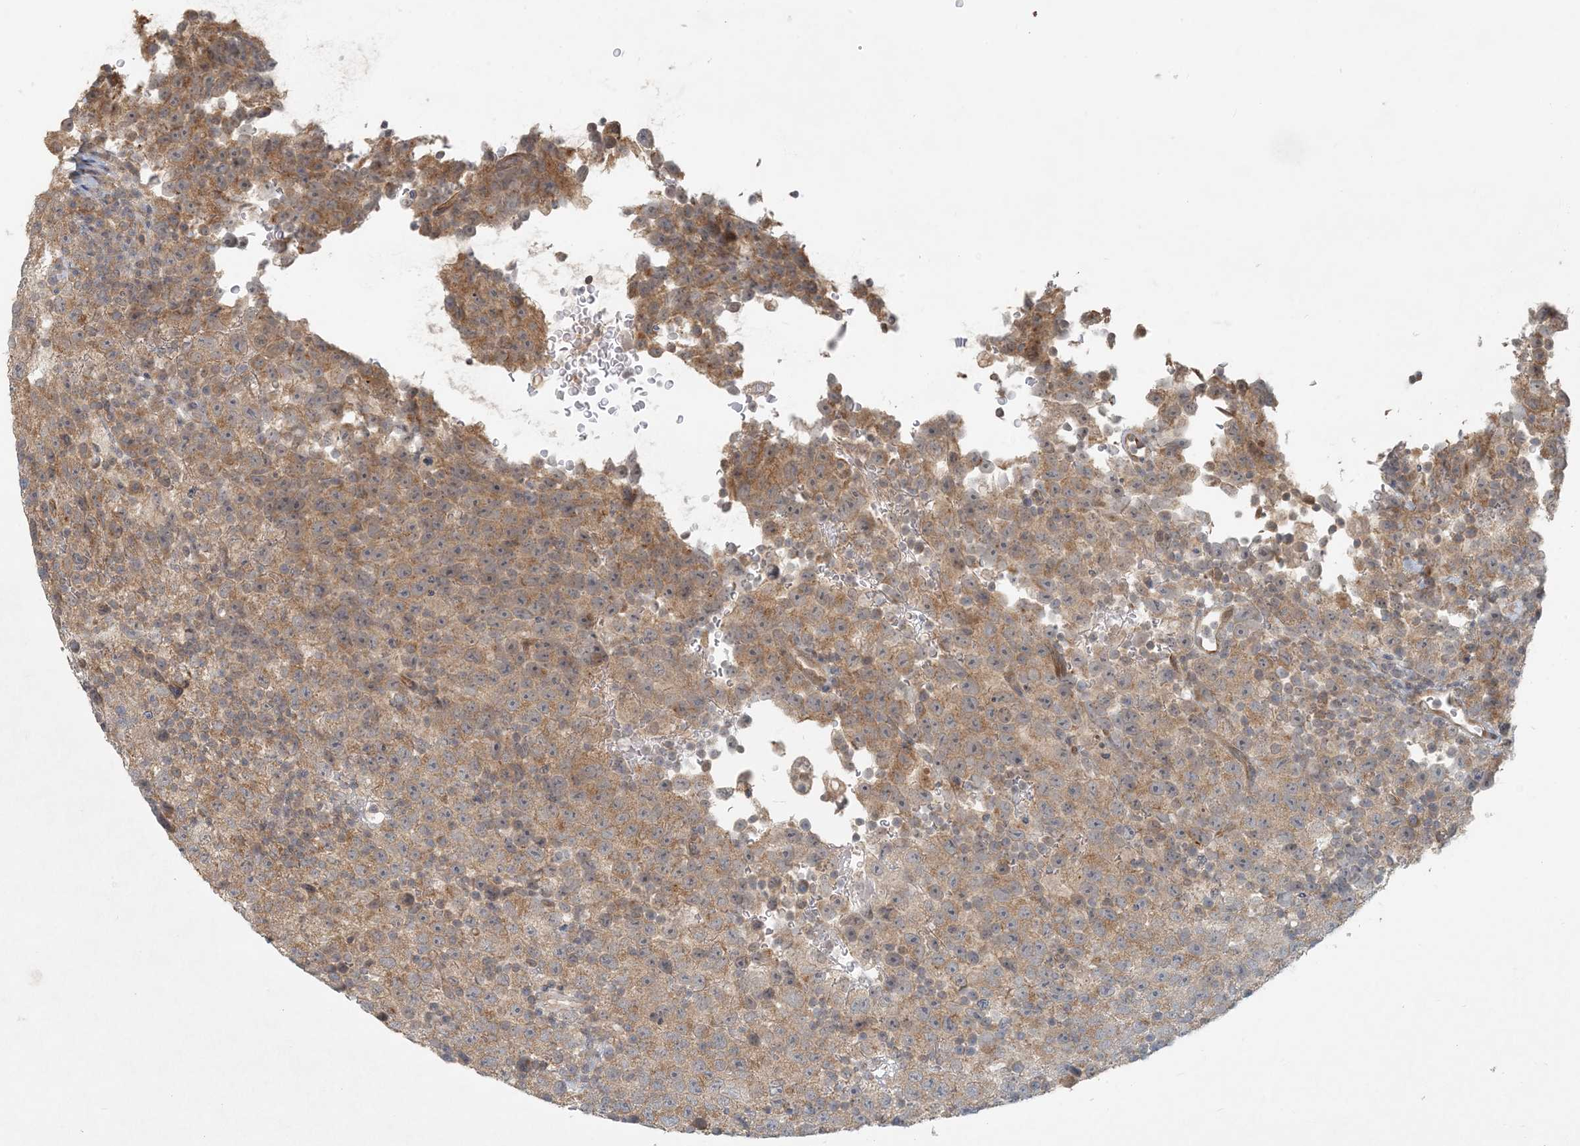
{"staining": {"intensity": "moderate", "quantity": ">75%", "location": "cytoplasmic/membranous"}, "tissue": "testis cancer", "cell_type": "Tumor cells", "image_type": "cancer", "snomed": [{"axis": "morphology", "description": "Seminoma, NOS"}, {"axis": "topography", "description": "Testis"}], "caption": "Immunohistochemical staining of seminoma (testis) demonstrates medium levels of moderate cytoplasmic/membranous protein staining in approximately >75% of tumor cells. (DAB = brown stain, brightfield microscopy at high magnification).", "gene": "OBI1", "patient": {"sex": "male", "age": 22}}